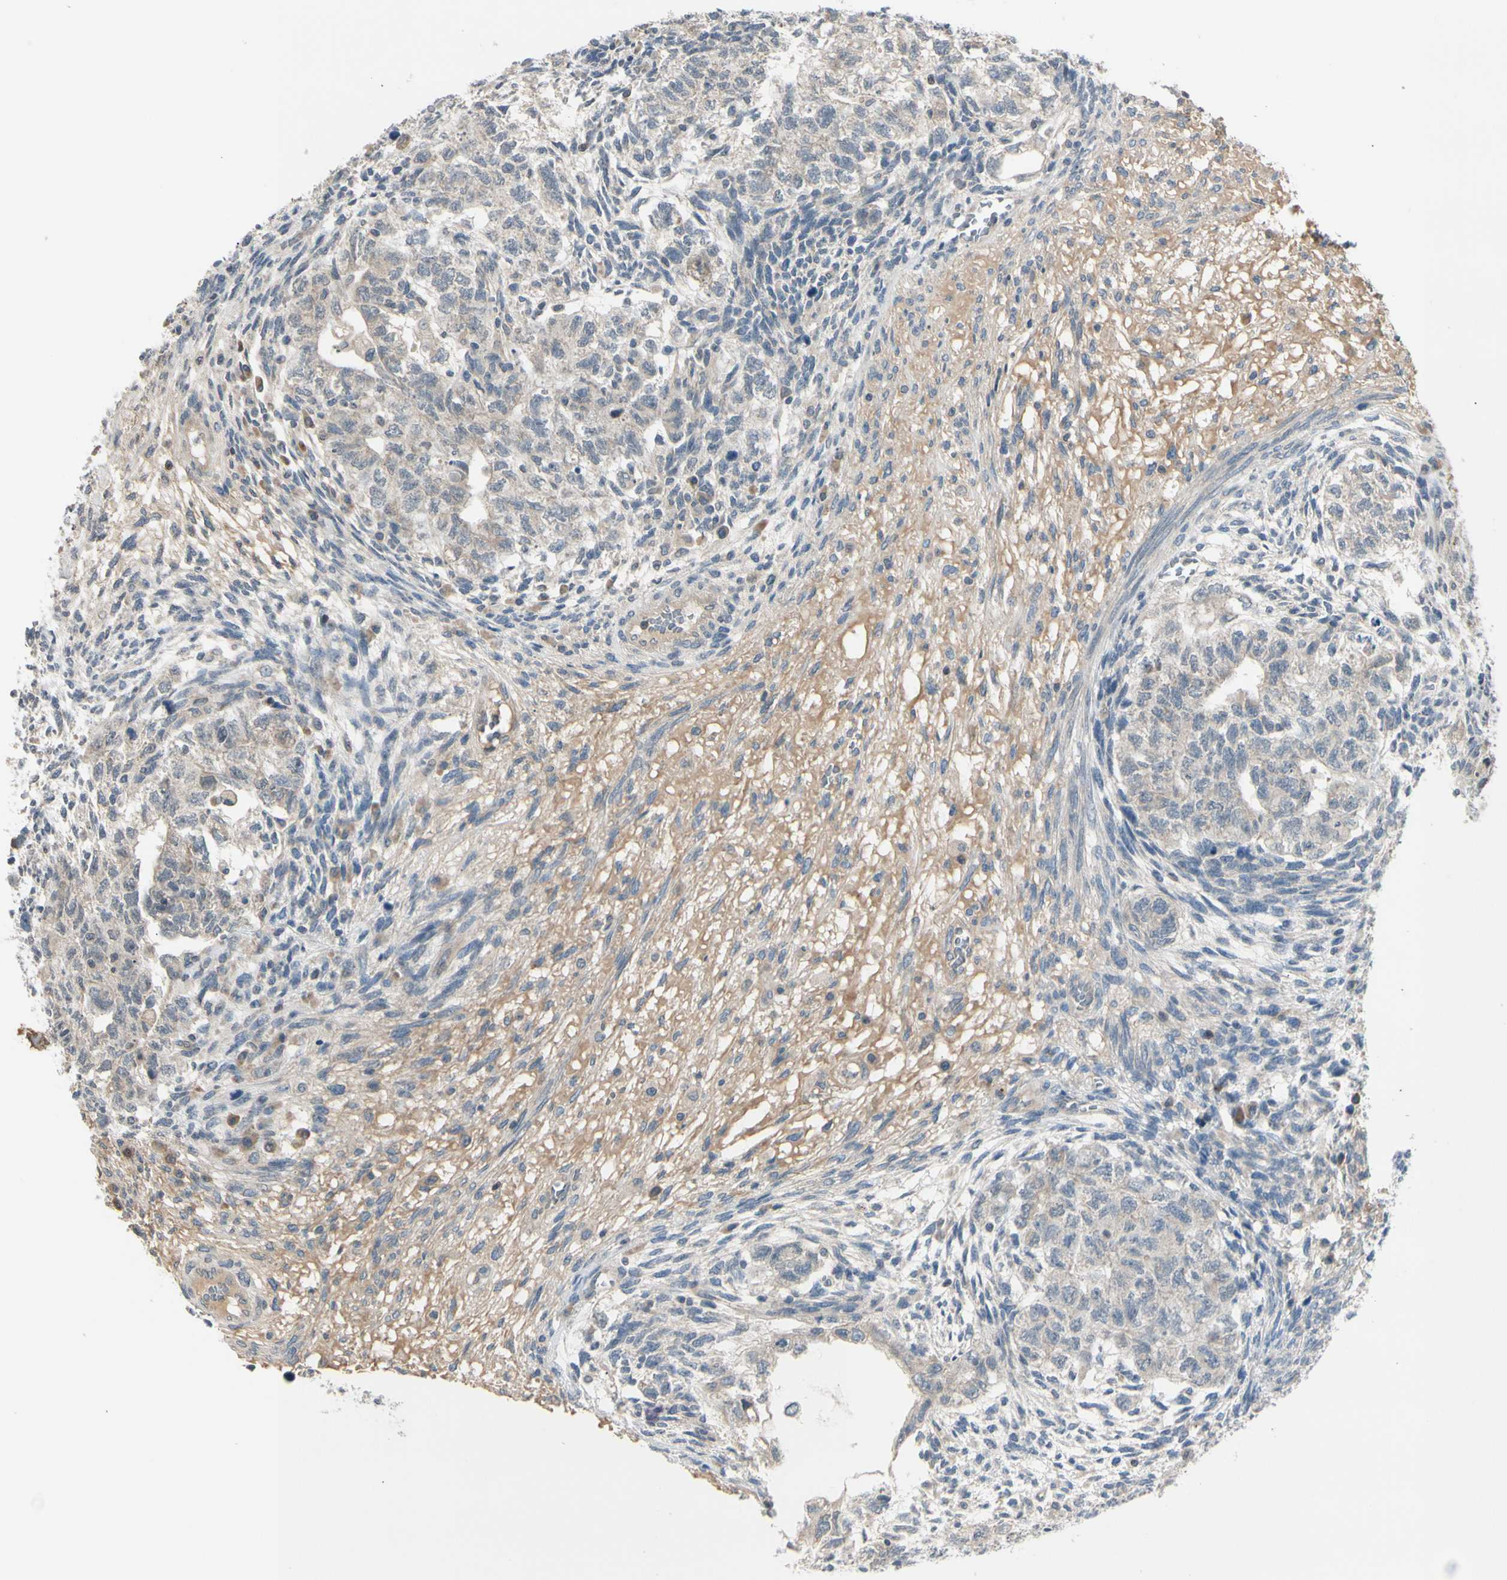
{"staining": {"intensity": "weak", "quantity": "25%-75%", "location": "cytoplasmic/membranous"}, "tissue": "testis cancer", "cell_type": "Tumor cells", "image_type": "cancer", "snomed": [{"axis": "morphology", "description": "Normal tissue, NOS"}, {"axis": "morphology", "description": "Carcinoma, Embryonal, NOS"}, {"axis": "topography", "description": "Testis"}], "caption": "There is low levels of weak cytoplasmic/membranous staining in tumor cells of testis cancer, as demonstrated by immunohistochemical staining (brown color).", "gene": "FGF10", "patient": {"sex": "male", "age": 36}}